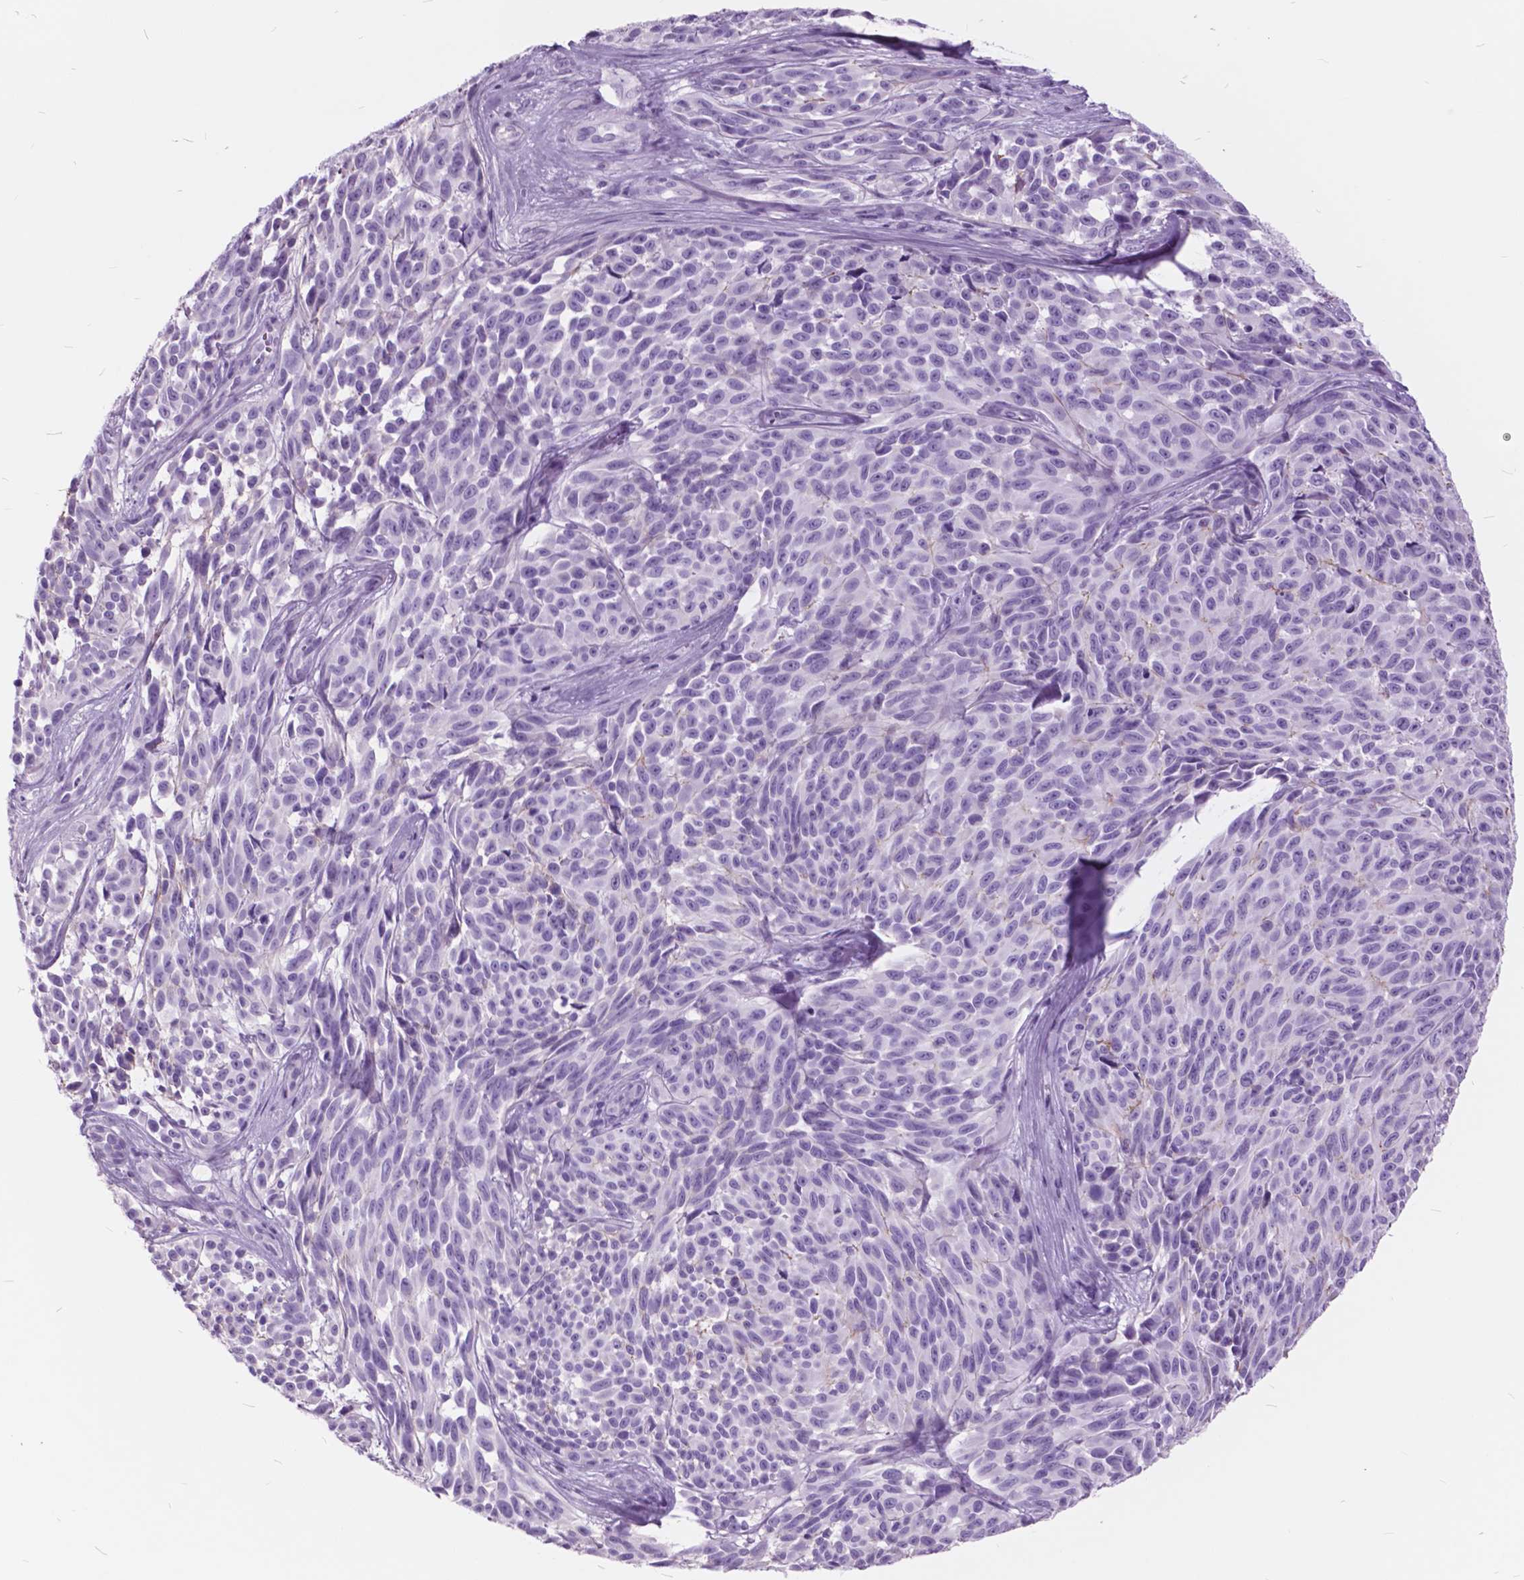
{"staining": {"intensity": "negative", "quantity": "none", "location": "none"}, "tissue": "melanoma", "cell_type": "Tumor cells", "image_type": "cancer", "snomed": [{"axis": "morphology", "description": "Malignant melanoma, NOS"}, {"axis": "topography", "description": "Skin"}], "caption": "The photomicrograph exhibits no staining of tumor cells in melanoma.", "gene": "GDF9", "patient": {"sex": "female", "age": 88}}